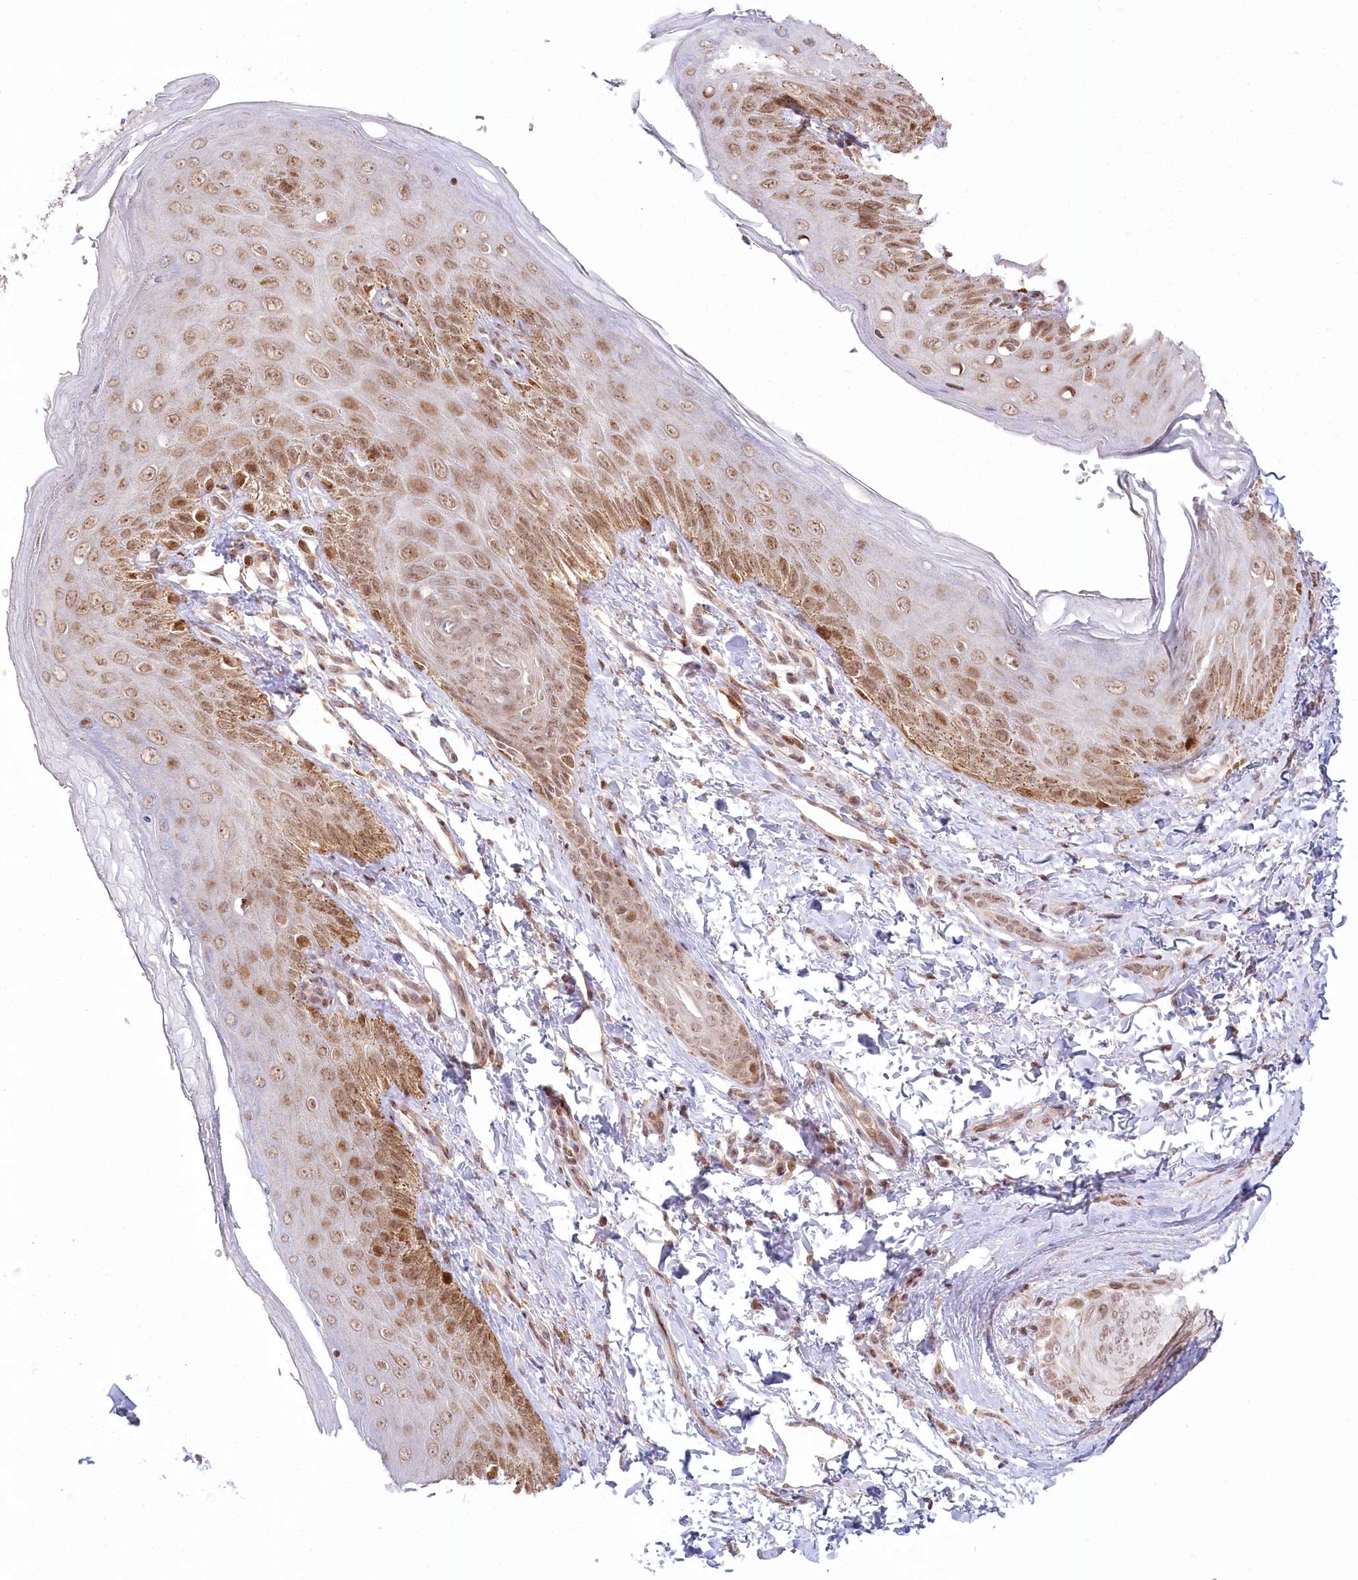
{"staining": {"intensity": "strong", "quantity": "25%-75%", "location": "nuclear"}, "tissue": "skin", "cell_type": "Epidermal cells", "image_type": "normal", "snomed": [{"axis": "morphology", "description": "Normal tissue, NOS"}, {"axis": "topography", "description": "Anal"}], "caption": "Protein analysis of unremarkable skin demonstrates strong nuclear expression in approximately 25%-75% of epidermal cells. Nuclei are stained in blue.", "gene": "PYURF", "patient": {"sex": "male", "age": 44}}